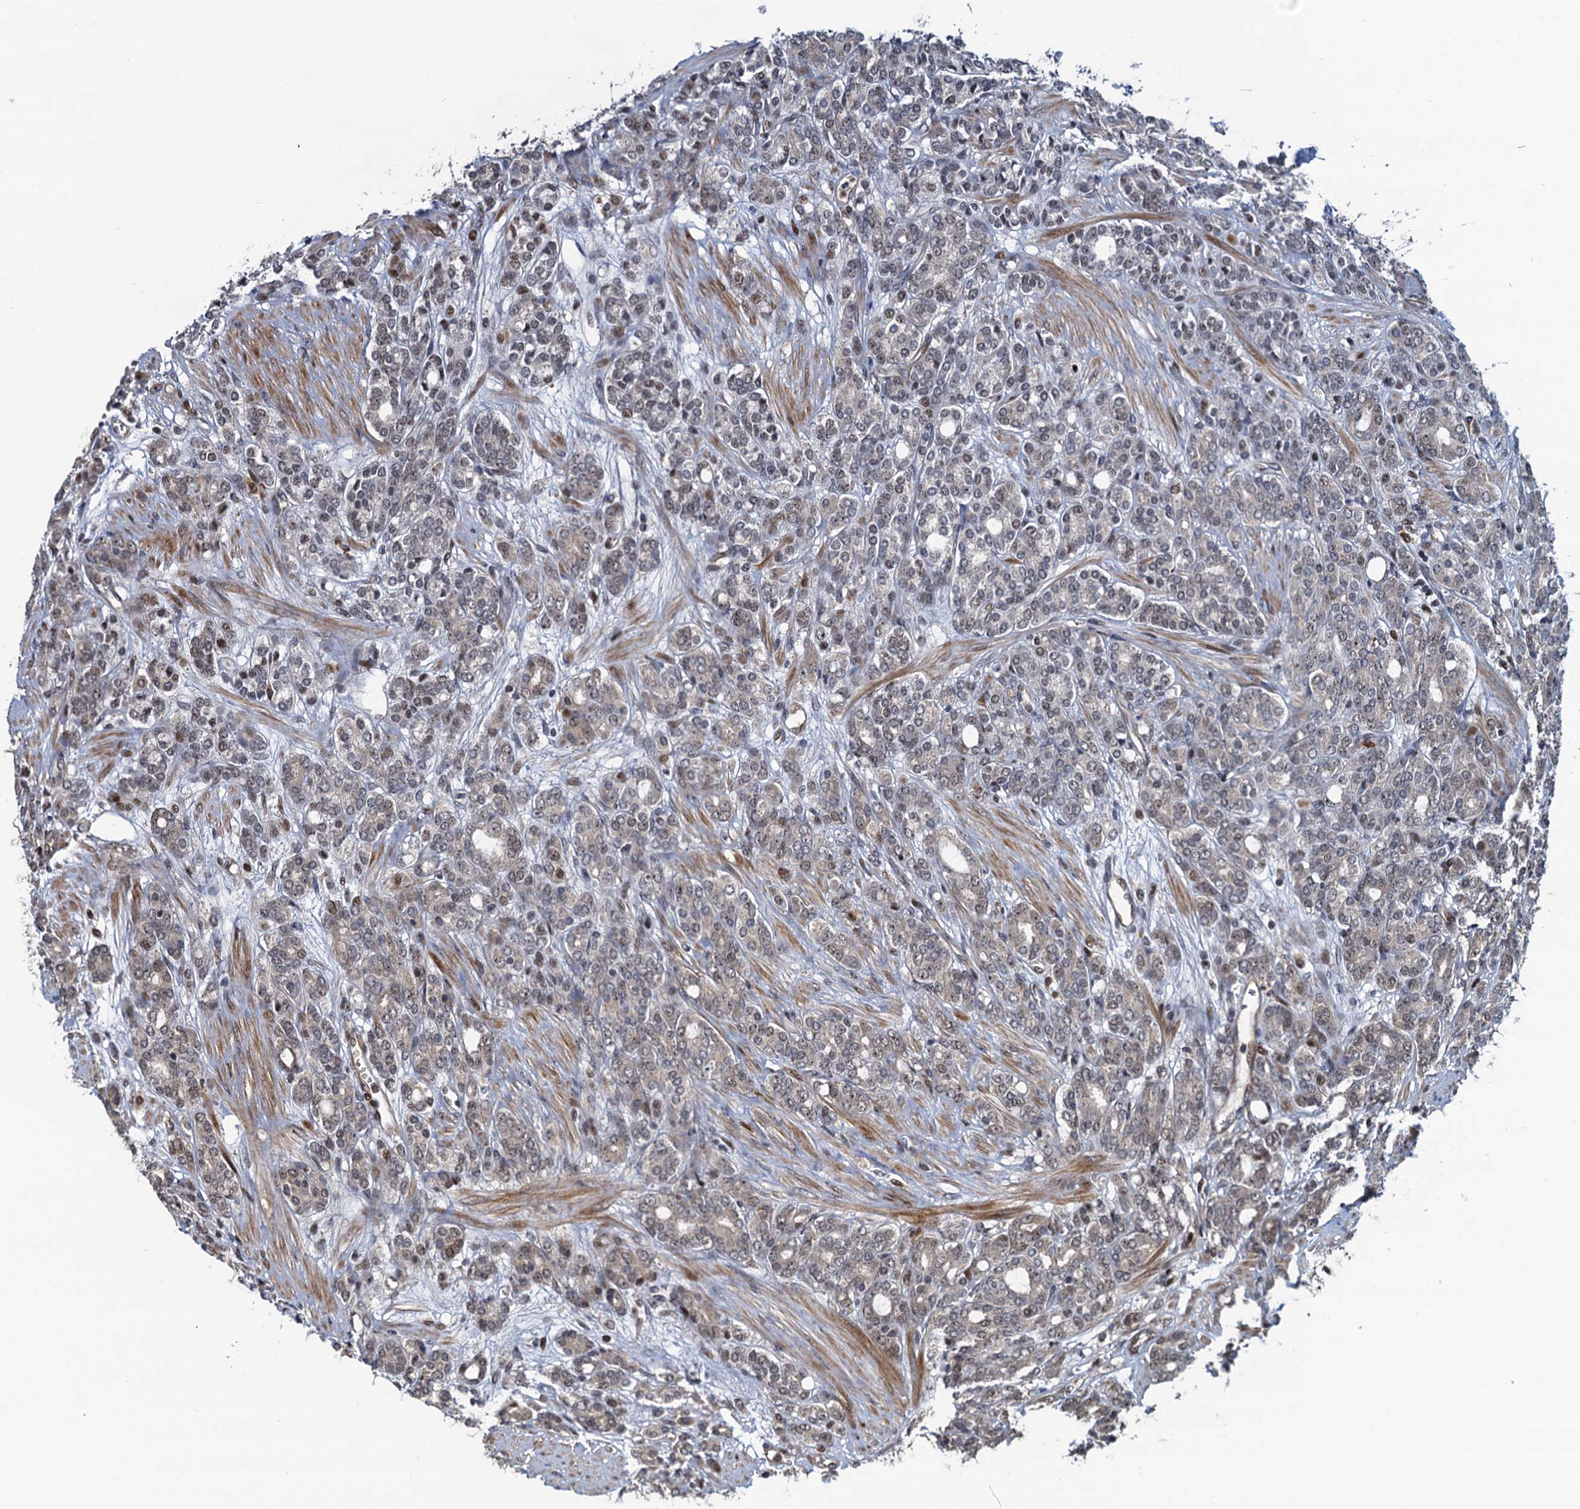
{"staining": {"intensity": "weak", "quantity": "25%-75%", "location": "nuclear"}, "tissue": "prostate cancer", "cell_type": "Tumor cells", "image_type": "cancer", "snomed": [{"axis": "morphology", "description": "Adenocarcinoma, High grade"}, {"axis": "topography", "description": "Prostate"}], "caption": "Immunohistochemistry (IHC) (DAB) staining of human high-grade adenocarcinoma (prostate) shows weak nuclear protein expression in about 25%-75% of tumor cells.", "gene": "ATOSA", "patient": {"sex": "male", "age": 62}}